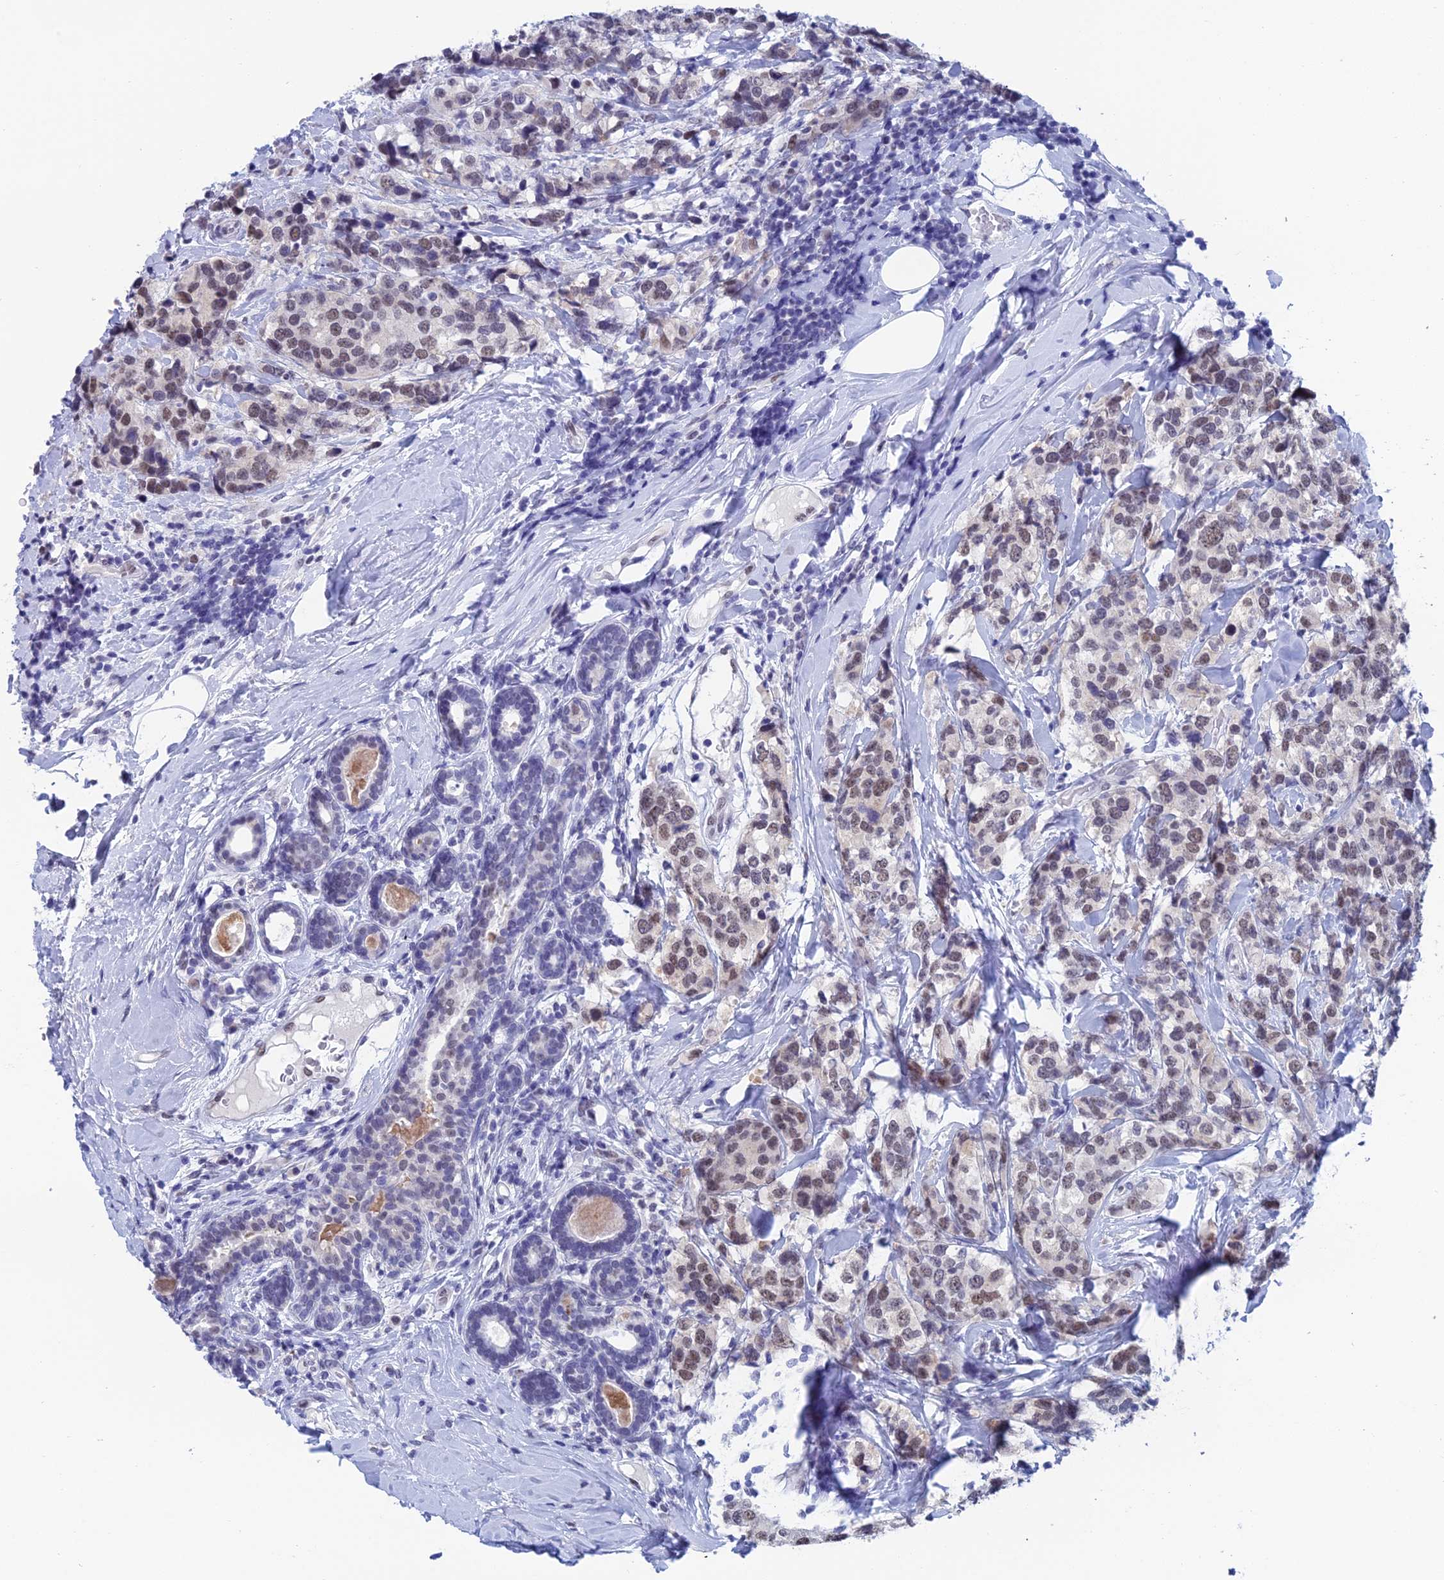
{"staining": {"intensity": "moderate", "quantity": "25%-75%", "location": "nuclear"}, "tissue": "breast cancer", "cell_type": "Tumor cells", "image_type": "cancer", "snomed": [{"axis": "morphology", "description": "Lobular carcinoma"}, {"axis": "topography", "description": "Breast"}], "caption": "Approximately 25%-75% of tumor cells in human lobular carcinoma (breast) show moderate nuclear protein expression as visualized by brown immunohistochemical staining.", "gene": "NABP2", "patient": {"sex": "female", "age": 59}}